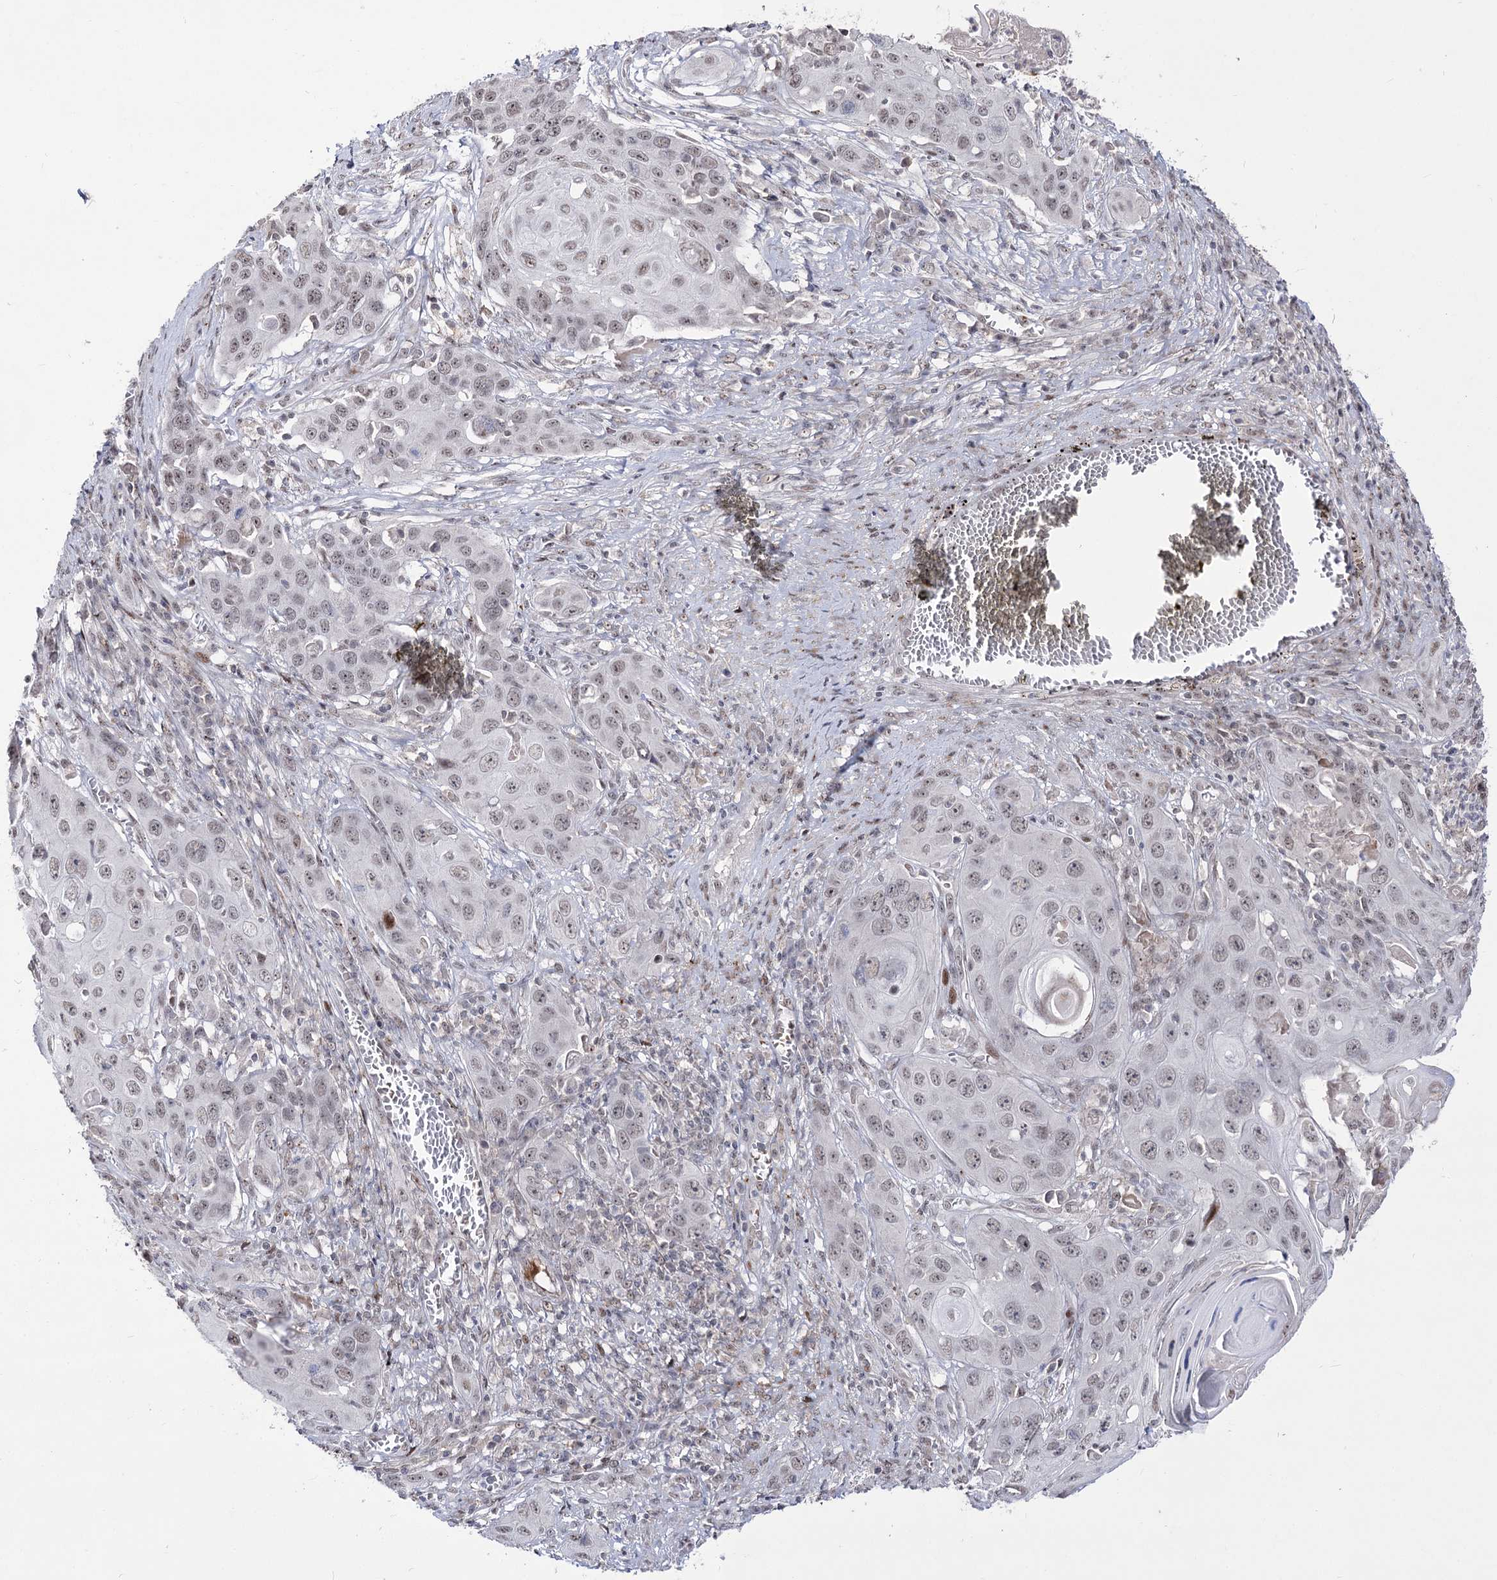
{"staining": {"intensity": "weak", "quantity": ">75%", "location": "nuclear"}, "tissue": "skin cancer", "cell_type": "Tumor cells", "image_type": "cancer", "snomed": [{"axis": "morphology", "description": "Squamous cell carcinoma, NOS"}, {"axis": "topography", "description": "Skin"}], "caption": "Immunohistochemical staining of squamous cell carcinoma (skin) shows weak nuclear protein positivity in approximately >75% of tumor cells.", "gene": "STOX1", "patient": {"sex": "male", "age": 55}}